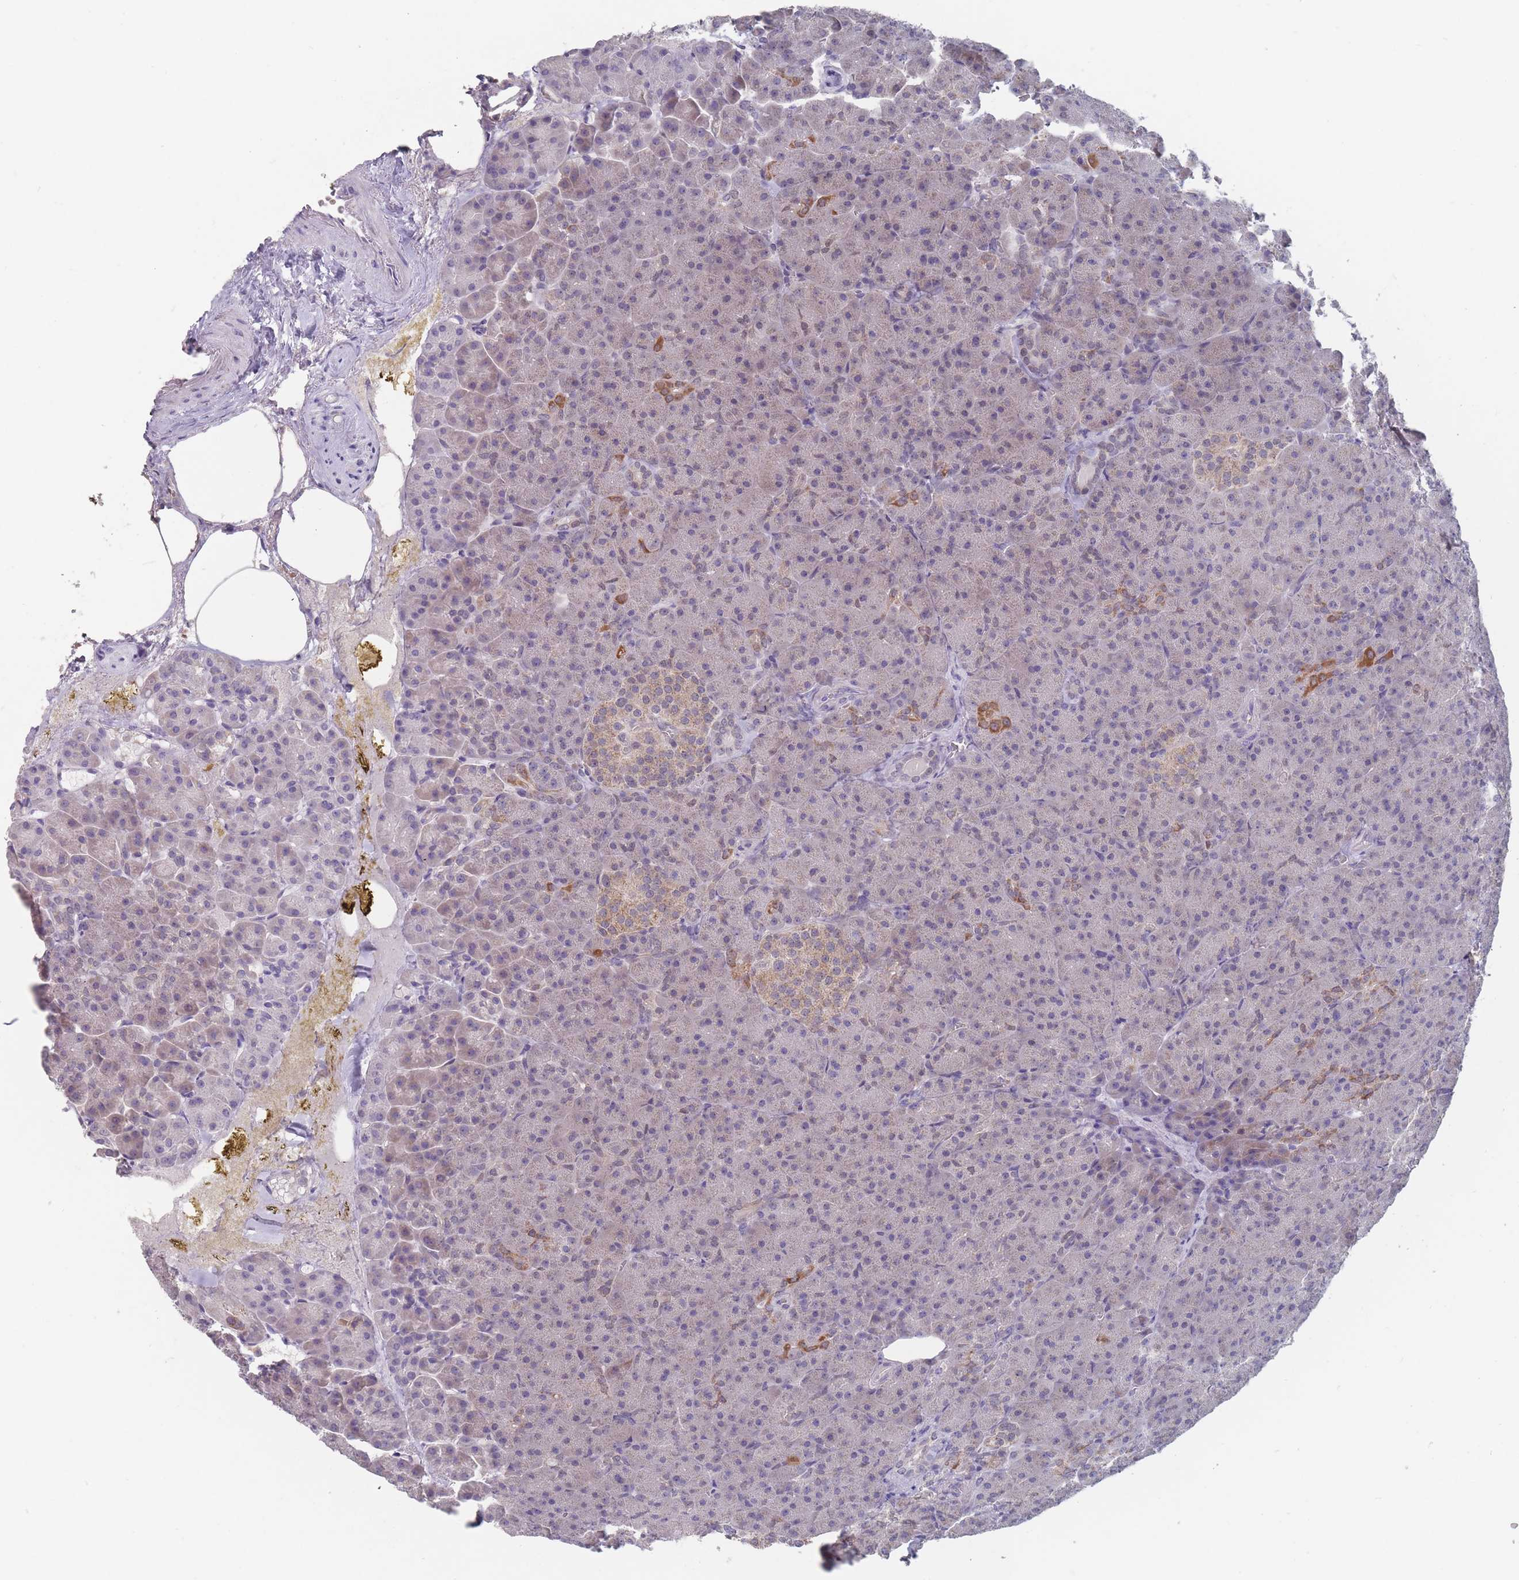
{"staining": {"intensity": "moderate", "quantity": "<25%", "location": "cytoplasmic/membranous"}, "tissue": "pancreas", "cell_type": "Exocrine glandular cells", "image_type": "normal", "snomed": [{"axis": "morphology", "description": "Normal tissue, NOS"}, {"axis": "topography", "description": "Pancreas"}], "caption": "Approximately <25% of exocrine glandular cells in normal pancreas exhibit moderate cytoplasmic/membranous protein staining as visualized by brown immunohistochemical staining.", "gene": "PEX7", "patient": {"sex": "female", "age": 74}}